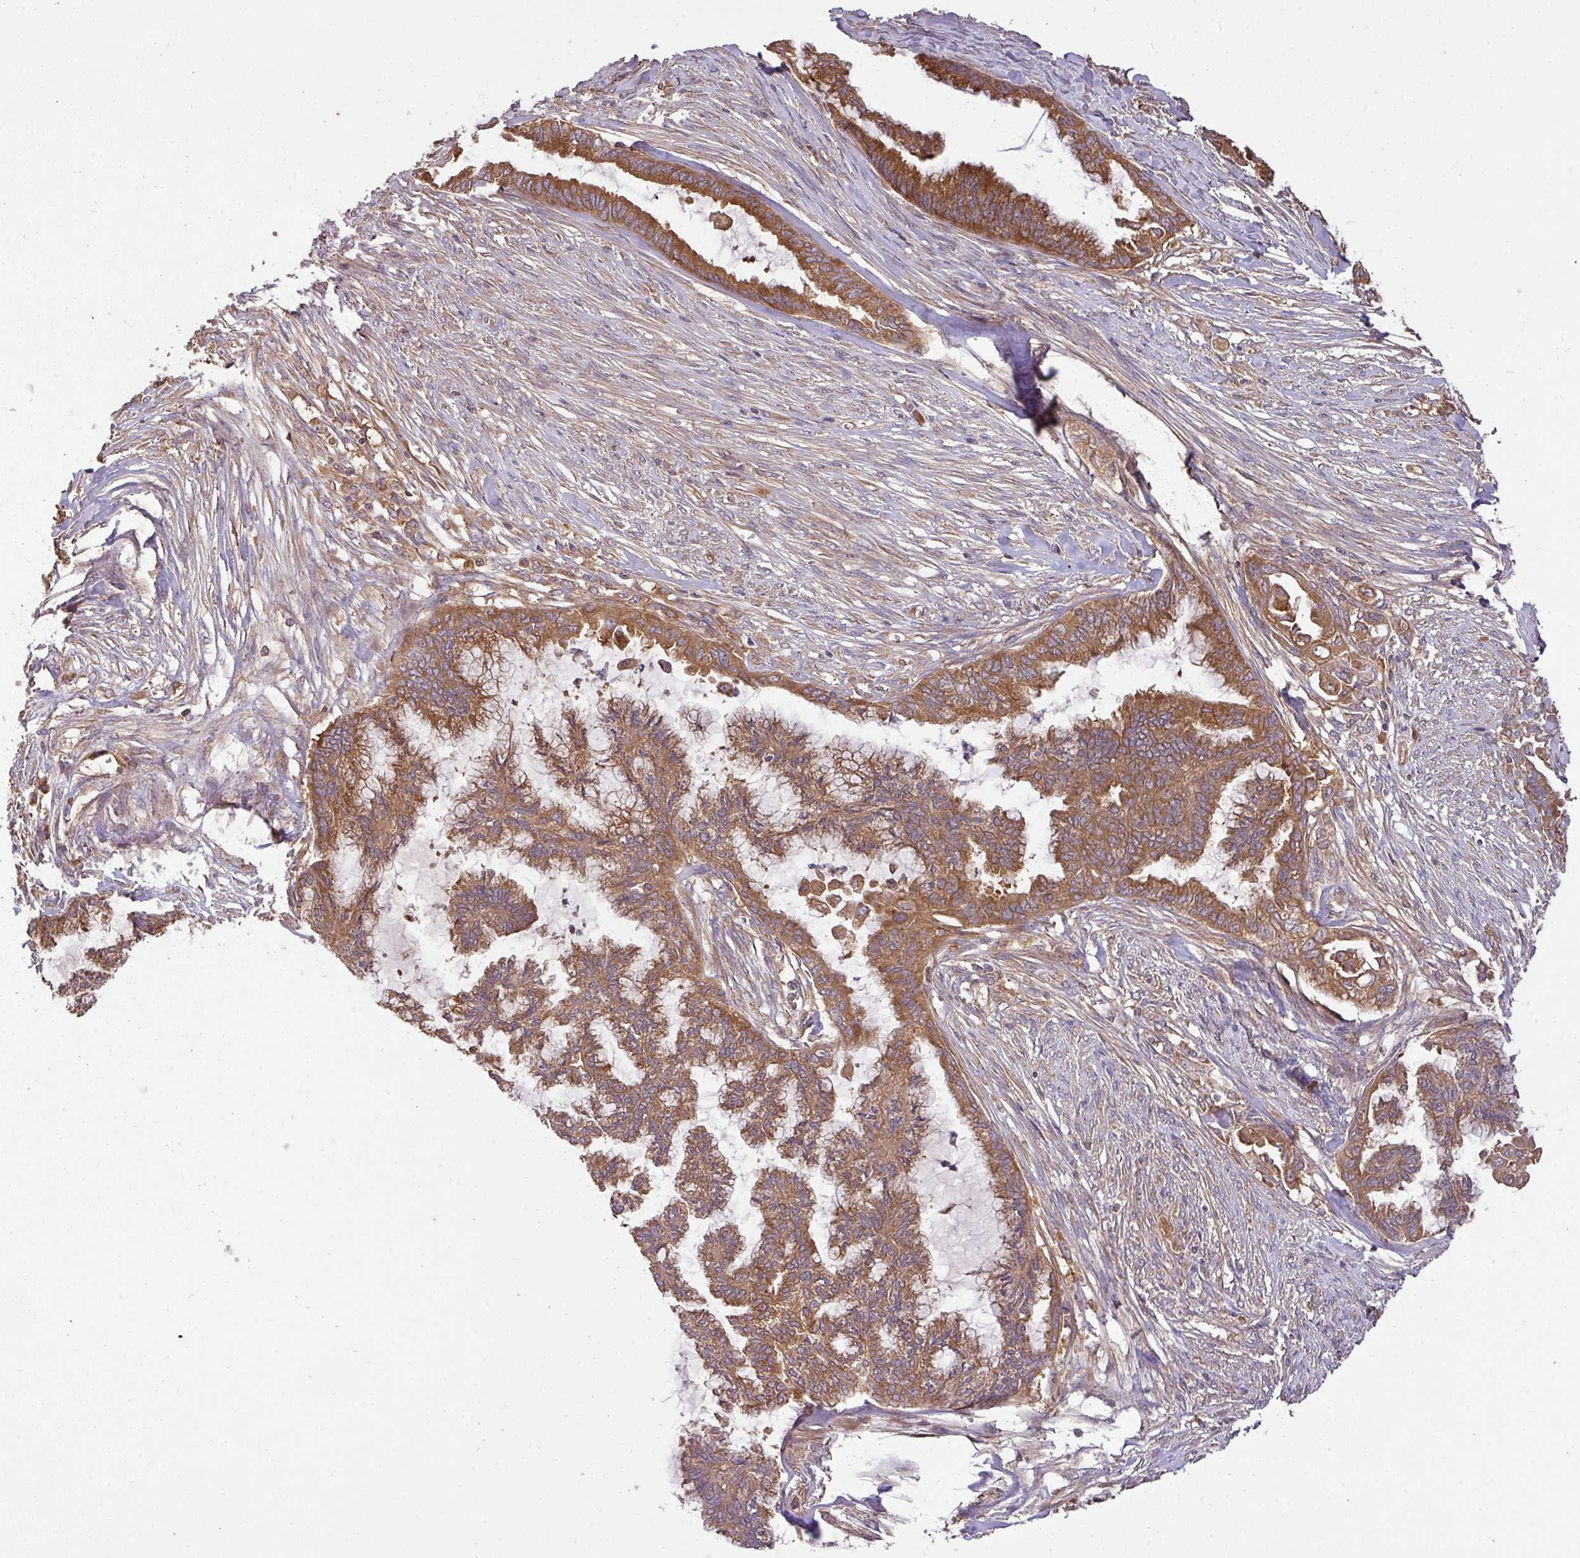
{"staining": {"intensity": "moderate", "quantity": ">75%", "location": "cytoplasmic/membranous"}, "tissue": "endometrial cancer", "cell_type": "Tumor cells", "image_type": "cancer", "snomed": [{"axis": "morphology", "description": "Adenocarcinoma, NOS"}, {"axis": "topography", "description": "Endometrium"}], "caption": "Moderate cytoplasmic/membranous protein staining is identified in about >75% of tumor cells in adenocarcinoma (endometrial).", "gene": "GSPT1", "patient": {"sex": "female", "age": 86}}